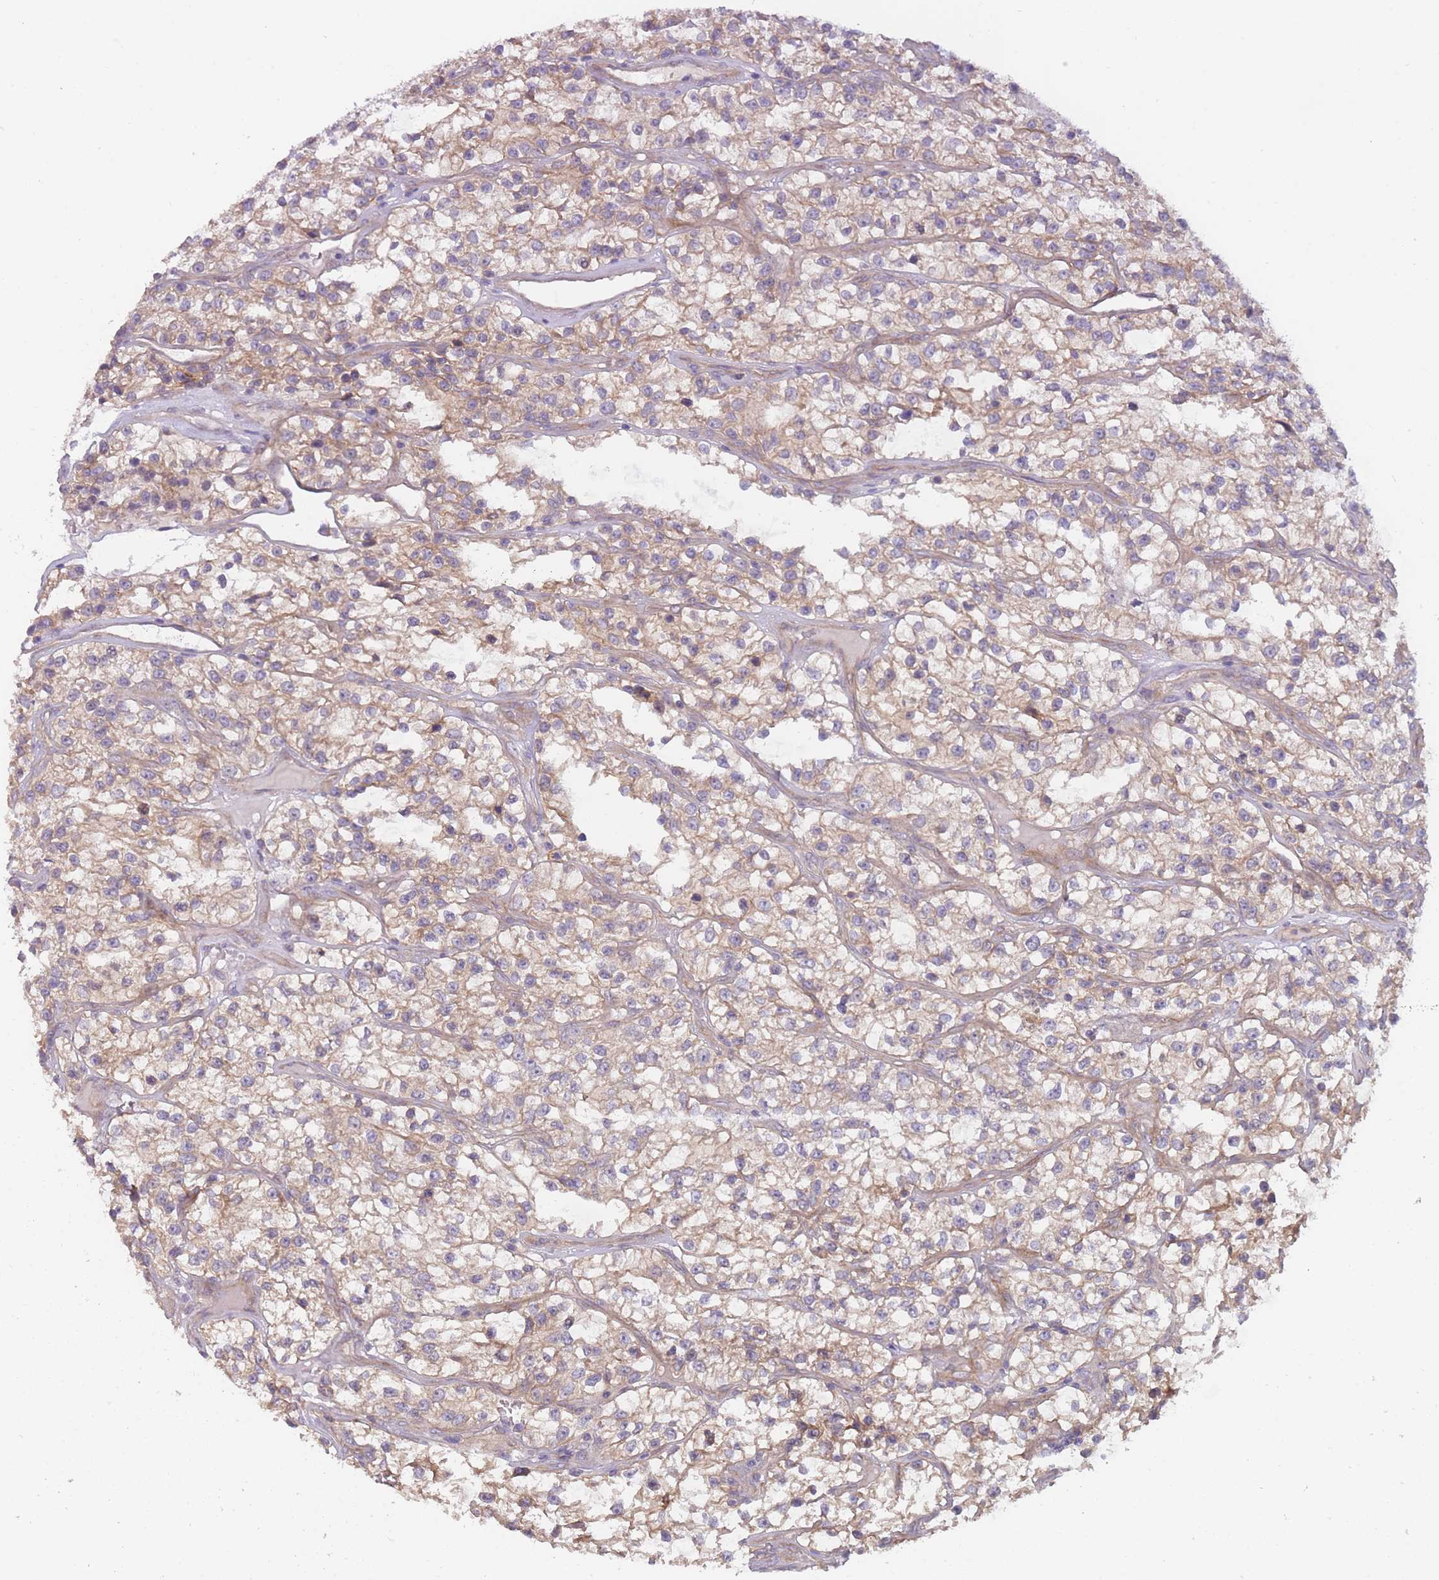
{"staining": {"intensity": "weak", "quantity": ">75%", "location": "cytoplasmic/membranous"}, "tissue": "renal cancer", "cell_type": "Tumor cells", "image_type": "cancer", "snomed": [{"axis": "morphology", "description": "Adenocarcinoma, NOS"}, {"axis": "topography", "description": "Kidney"}], "caption": "The image shows staining of renal cancer (adenocarcinoma), revealing weak cytoplasmic/membranous protein expression (brown color) within tumor cells. The staining was performed using DAB to visualize the protein expression in brown, while the nuclei were stained in blue with hematoxylin (Magnification: 20x).", "gene": "WDR93", "patient": {"sex": "female", "age": 57}}